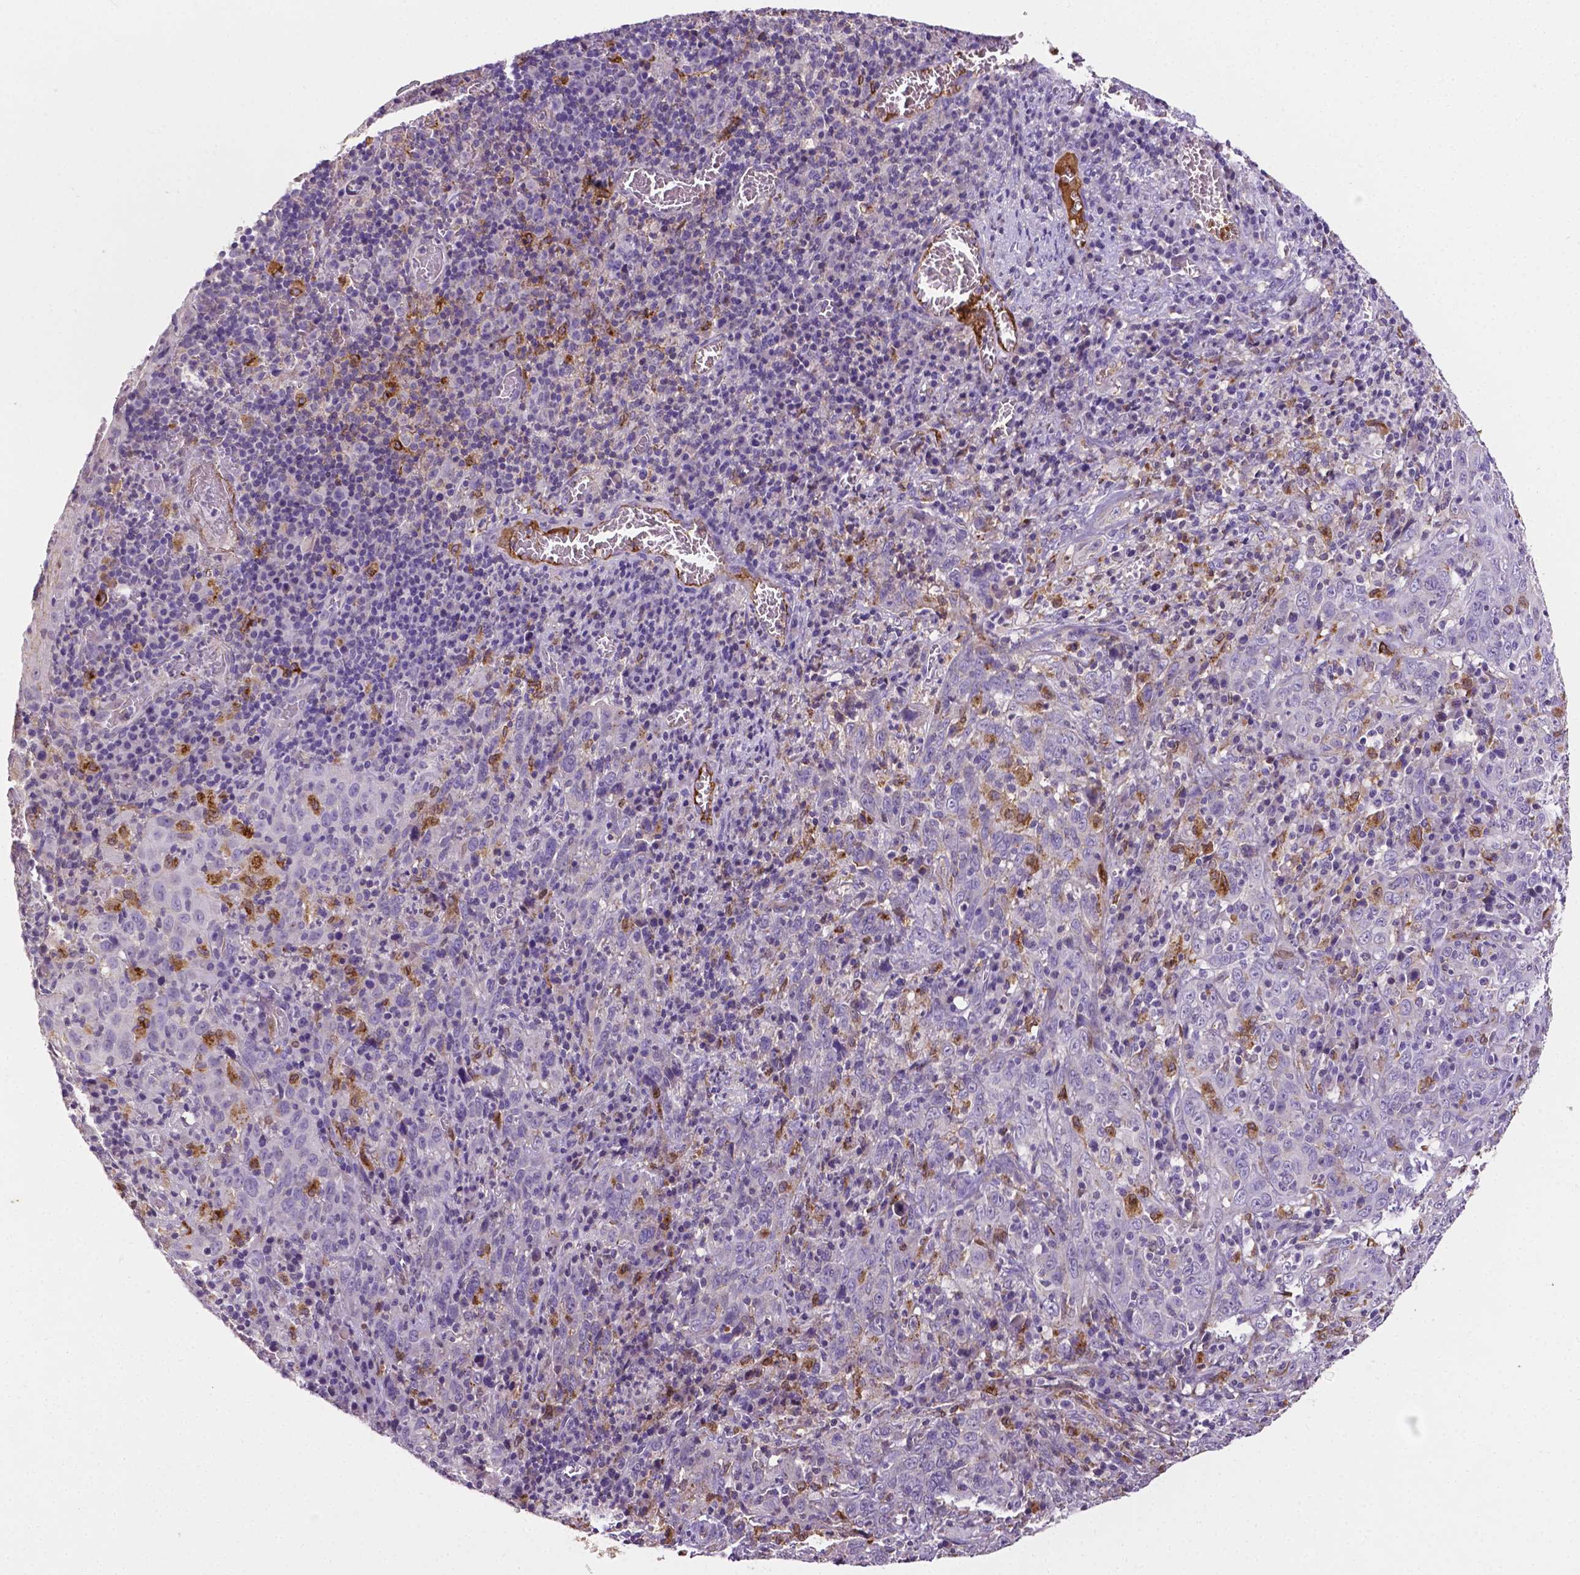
{"staining": {"intensity": "negative", "quantity": "none", "location": "none"}, "tissue": "cervical cancer", "cell_type": "Tumor cells", "image_type": "cancer", "snomed": [{"axis": "morphology", "description": "Squamous cell carcinoma, NOS"}, {"axis": "topography", "description": "Cervix"}], "caption": "IHC histopathology image of neoplastic tissue: human cervical cancer (squamous cell carcinoma) stained with DAB shows no significant protein staining in tumor cells.", "gene": "APOE", "patient": {"sex": "female", "age": 46}}